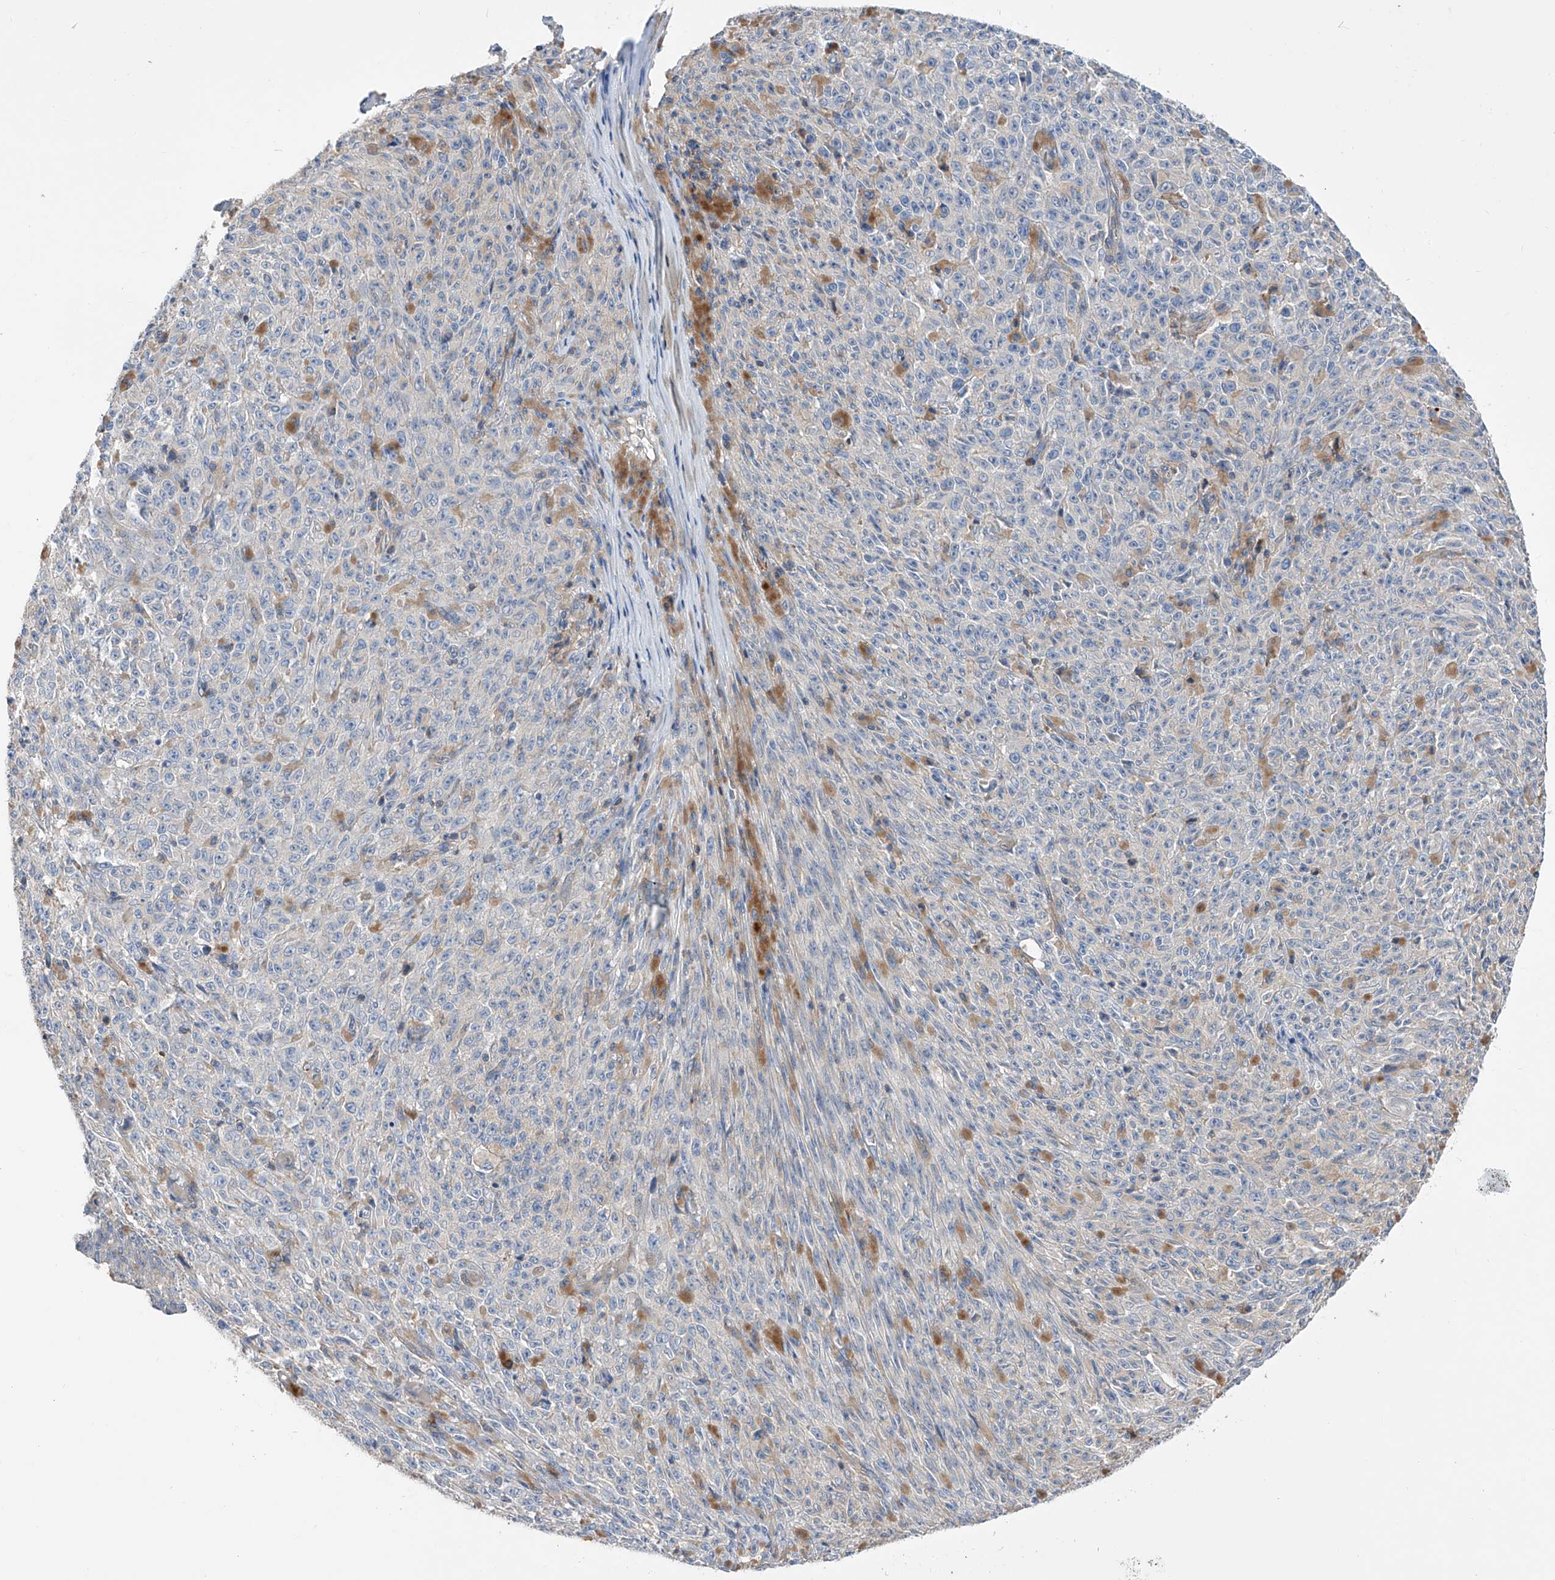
{"staining": {"intensity": "negative", "quantity": "none", "location": "none"}, "tissue": "melanoma", "cell_type": "Tumor cells", "image_type": "cancer", "snomed": [{"axis": "morphology", "description": "Malignant melanoma, NOS"}, {"axis": "topography", "description": "Skin"}], "caption": "Immunohistochemistry (IHC) image of melanoma stained for a protein (brown), which shows no positivity in tumor cells.", "gene": "NFATC4", "patient": {"sex": "female", "age": 82}}